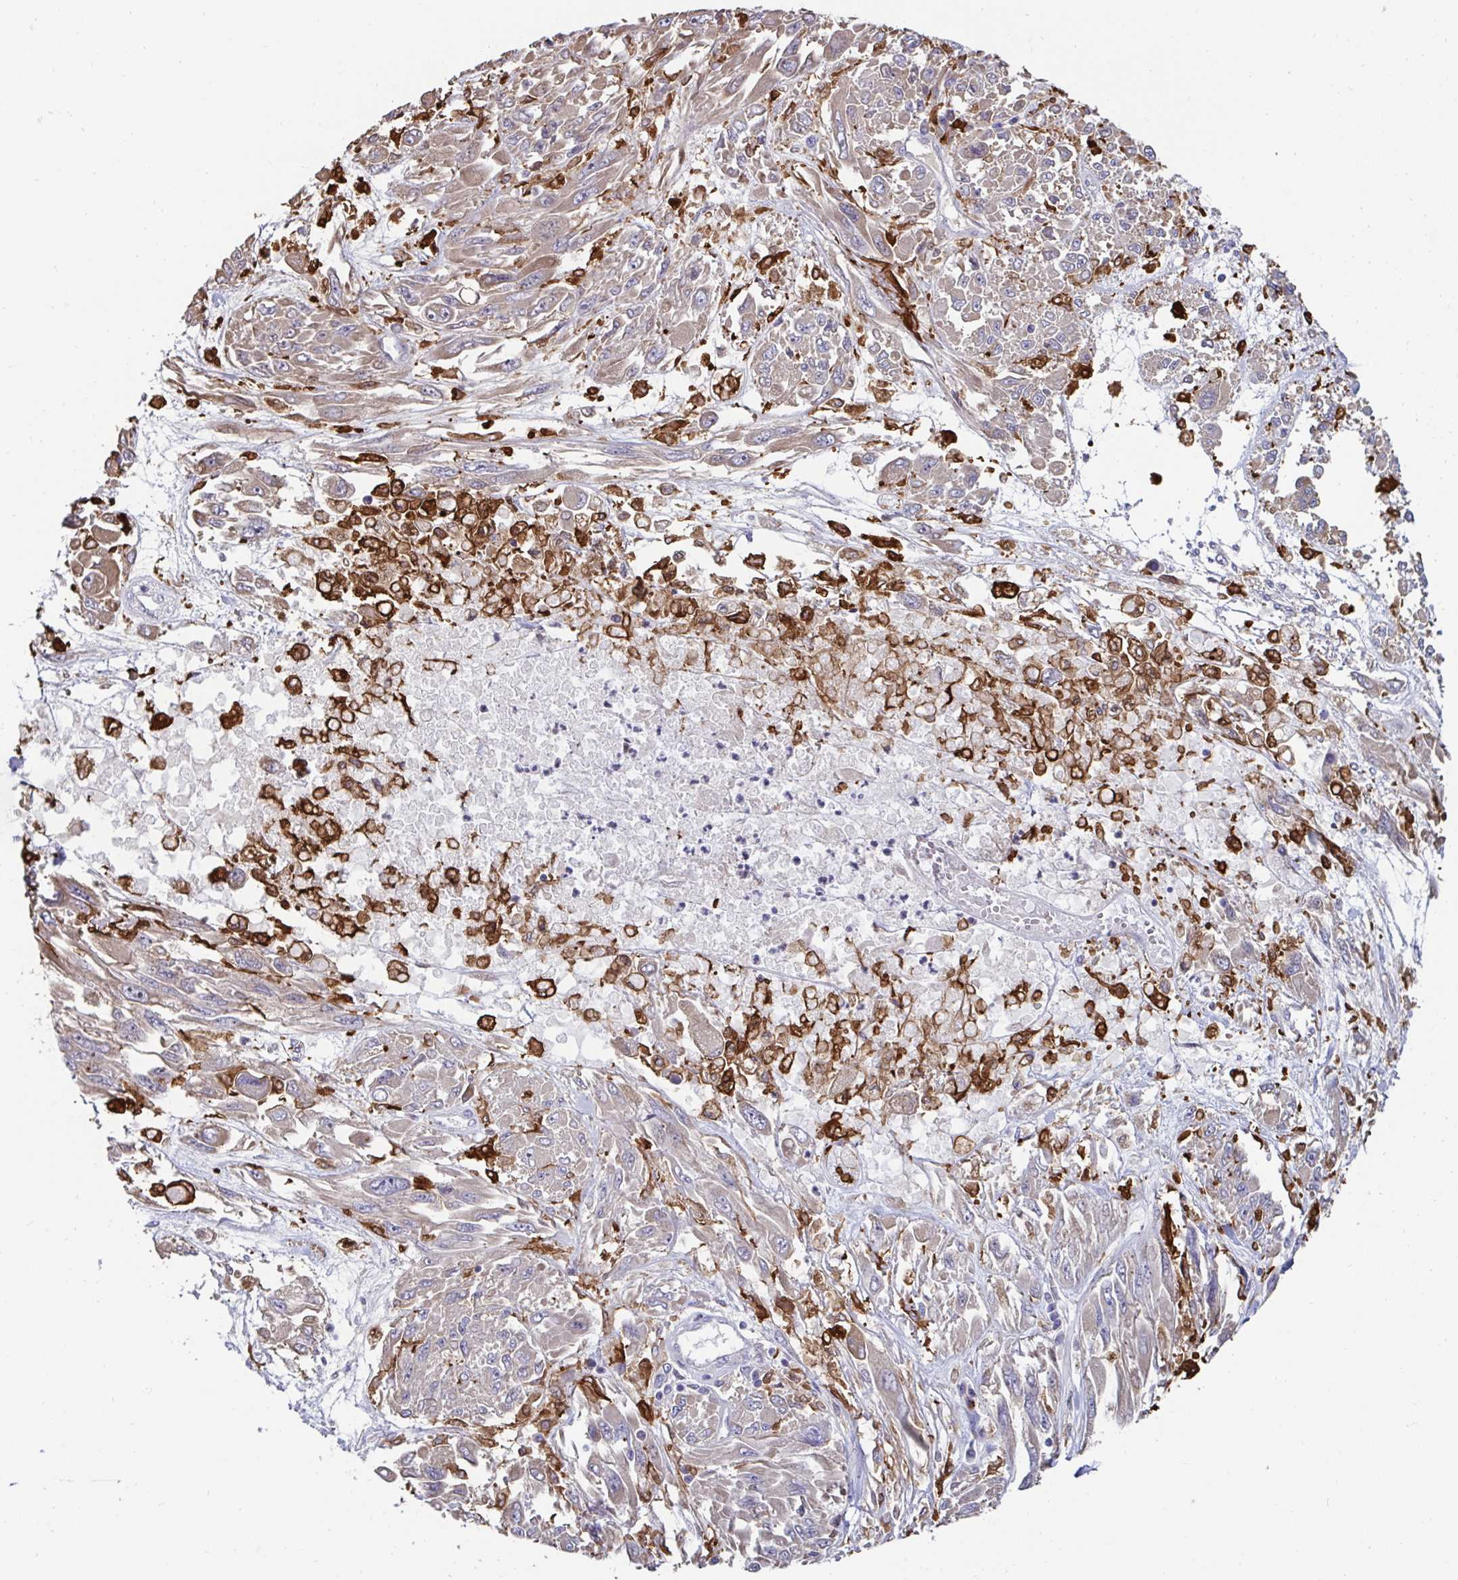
{"staining": {"intensity": "moderate", "quantity": "25%-75%", "location": "cytoplasmic/membranous"}, "tissue": "melanoma", "cell_type": "Tumor cells", "image_type": "cancer", "snomed": [{"axis": "morphology", "description": "Malignant melanoma, NOS"}, {"axis": "topography", "description": "Skin"}], "caption": "Malignant melanoma stained with immunohistochemistry displays moderate cytoplasmic/membranous positivity in about 25%-75% of tumor cells.", "gene": "FBXL13", "patient": {"sex": "female", "age": 91}}